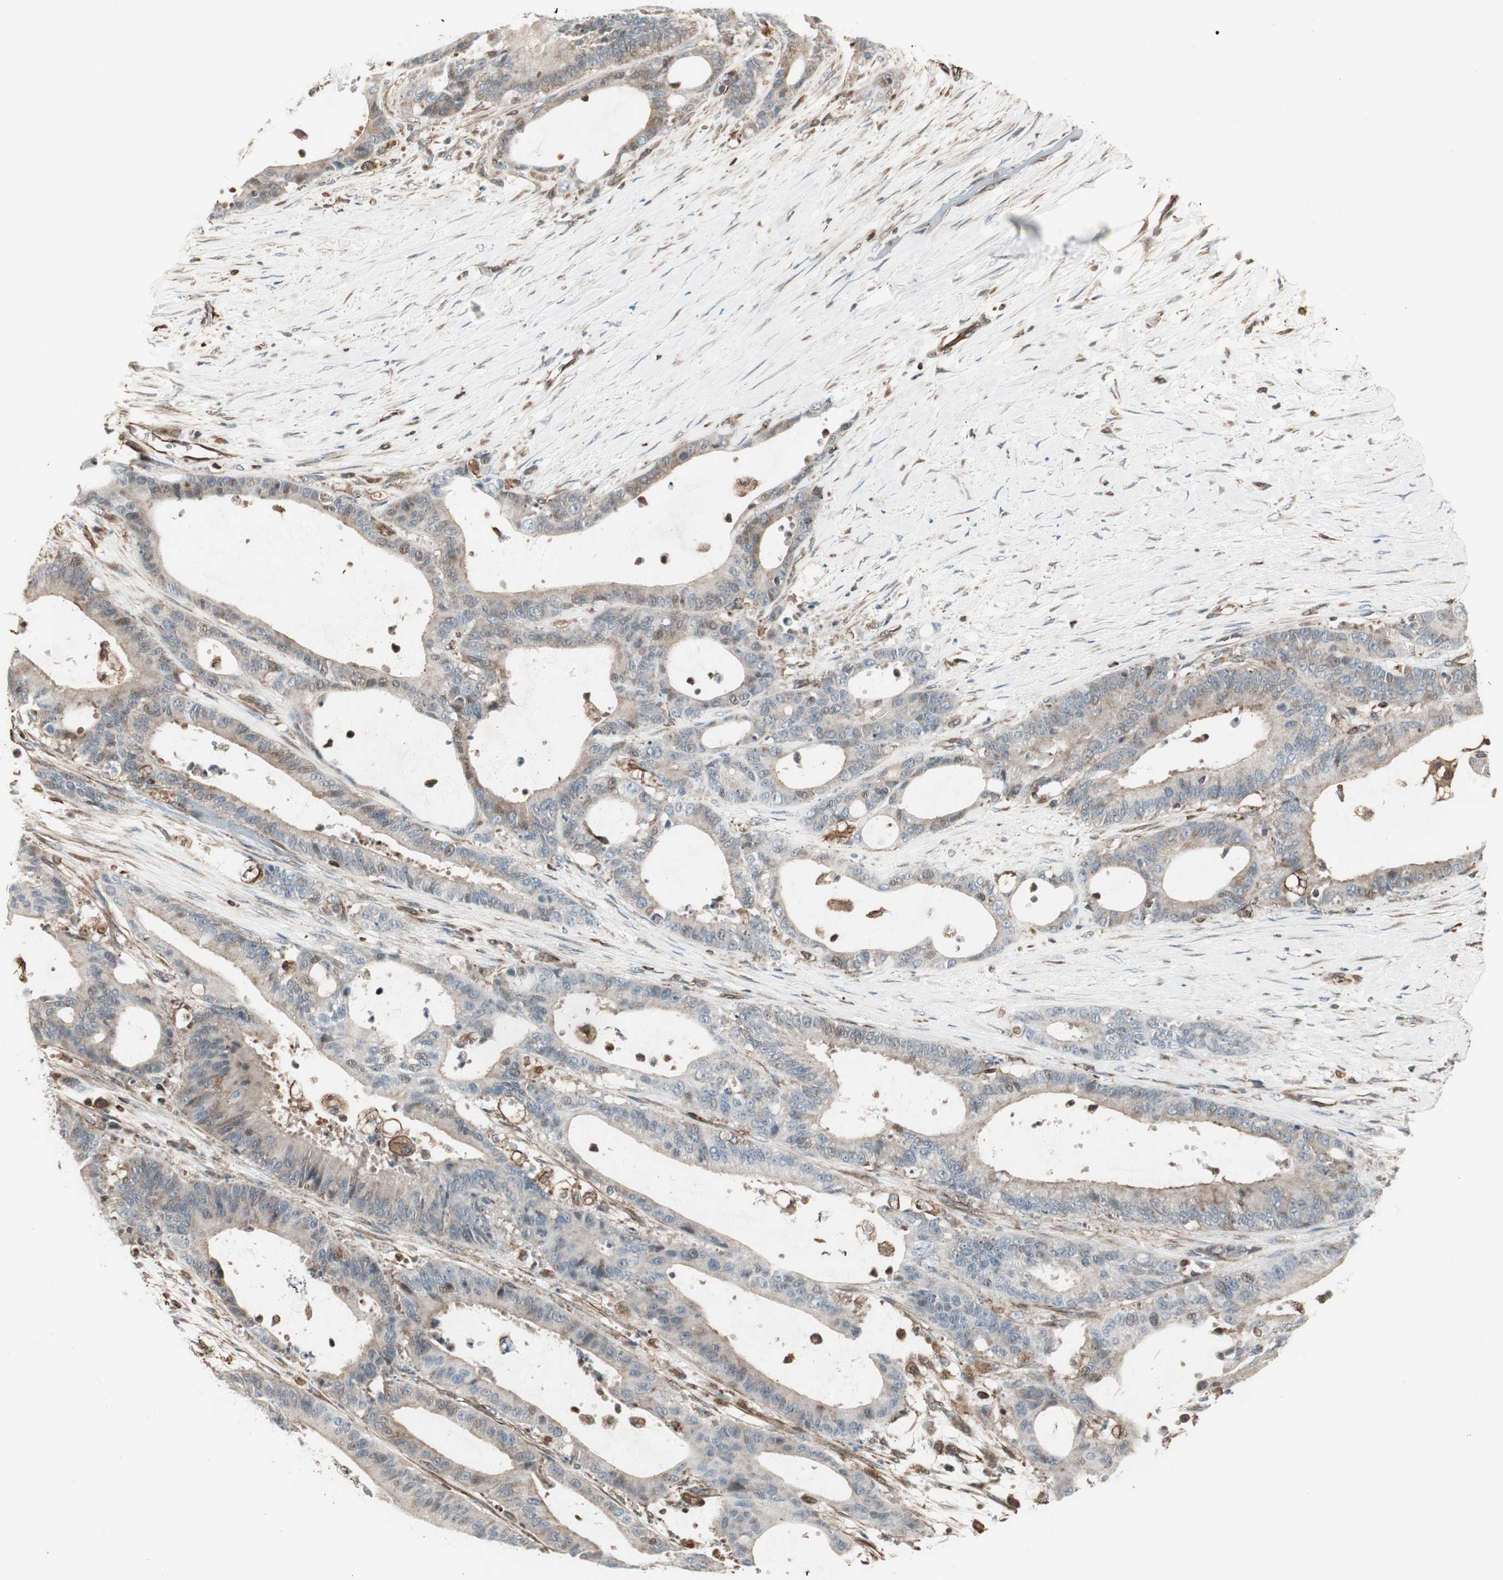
{"staining": {"intensity": "weak", "quantity": "25%-75%", "location": "cytoplasmic/membranous"}, "tissue": "liver cancer", "cell_type": "Tumor cells", "image_type": "cancer", "snomed": [{"axis": "morphology", "description": "Cholangiocarcinoma"}, {"axis": "topography", "description": "Liver"}], "caption": "Tumor cells reveal weak cytoplasmic/membranous staining in approximately 25%-75% of cells in cholangiocarcinoma (liver).", "gene": "MAD2L2", "patient": {"sex": "female", "age": 73}}